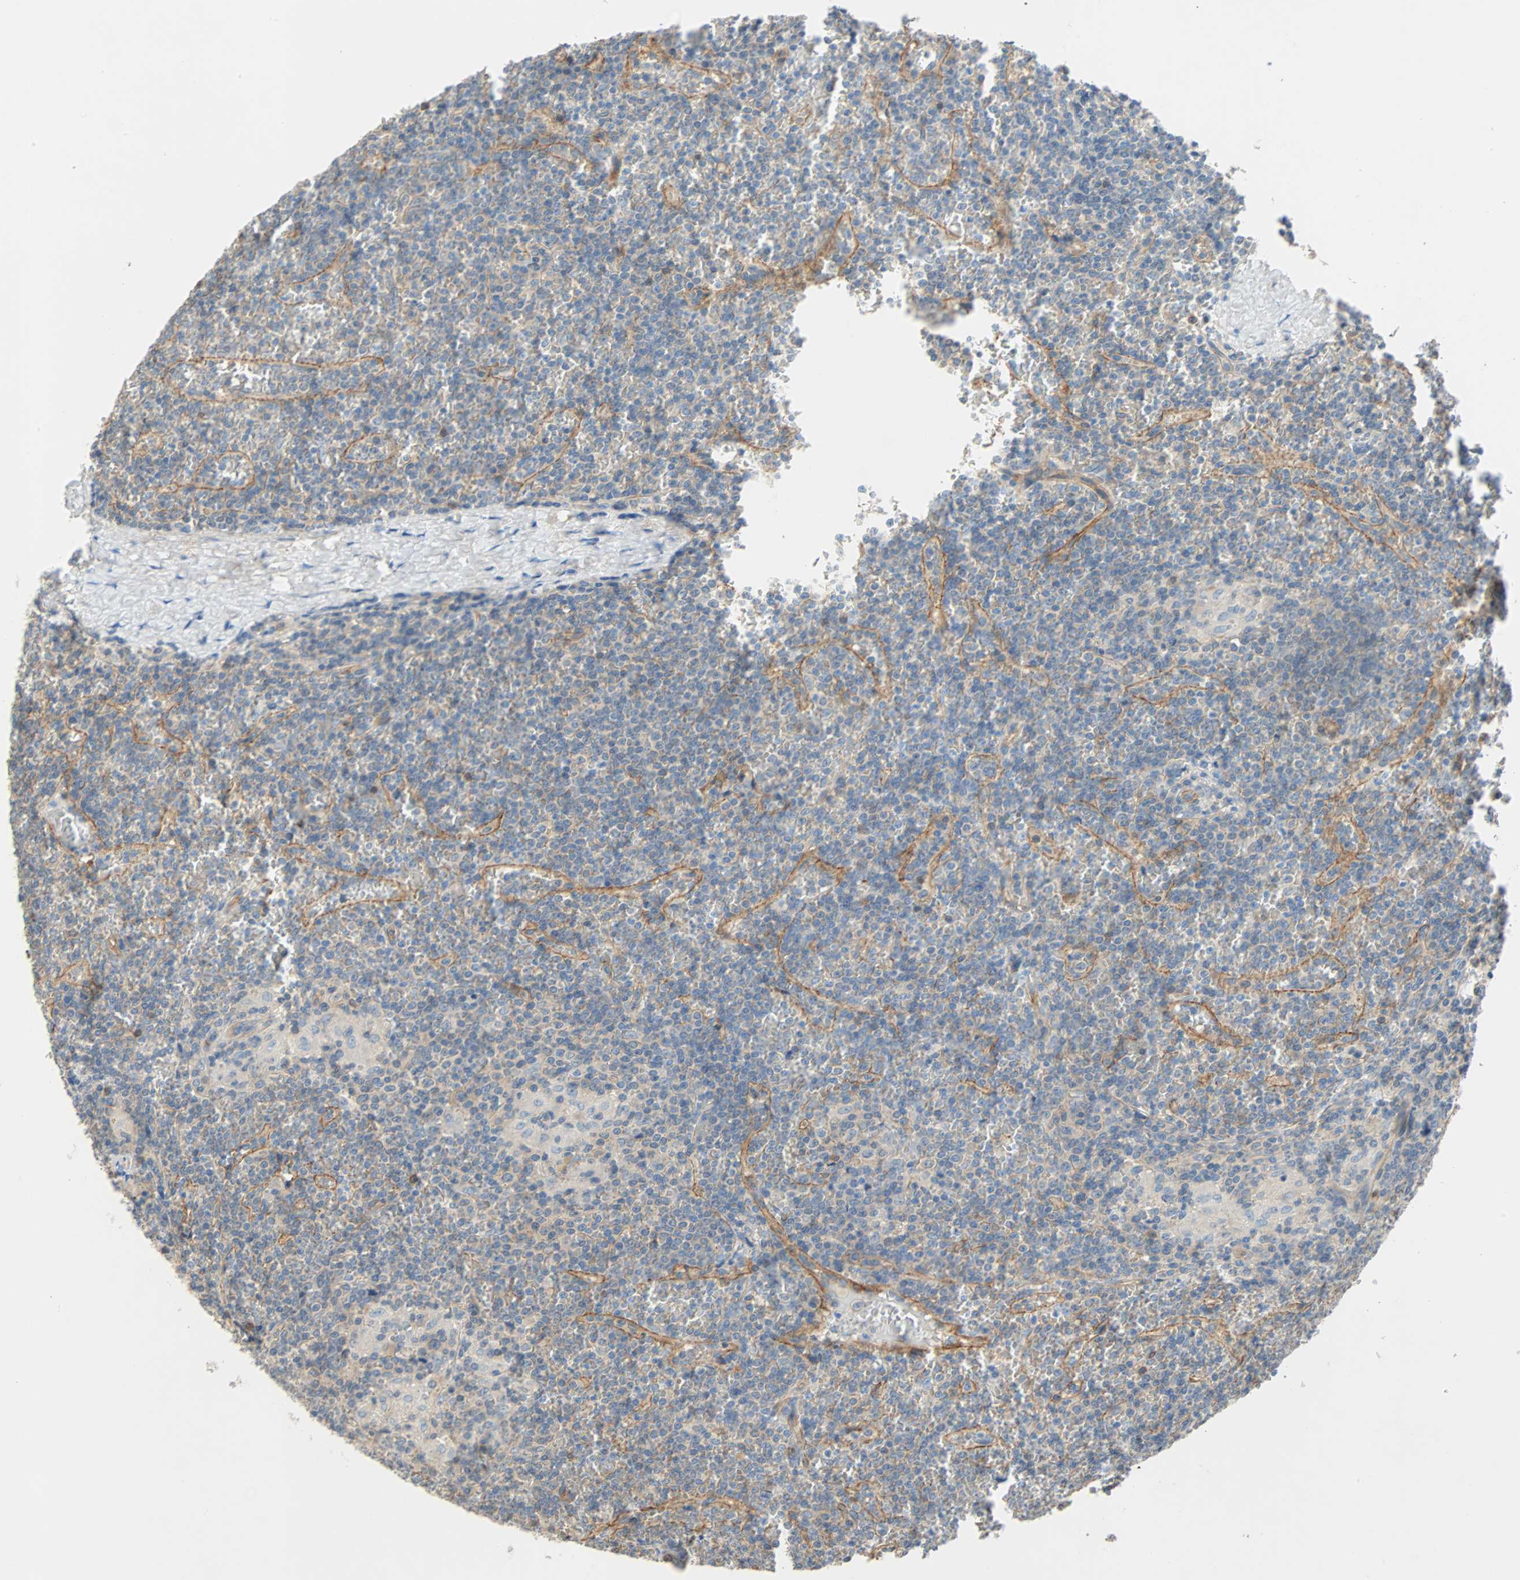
{"staining": {"intensity": "weak", "quantity": "25%-75%", "location": "cytoplasmic/membranous"}, "tissue": "lymphoma", "cell_type": "Tumor cells", "image_type": "cancer", "snomed": [{"axis": "morphology", "description": "Malignant lymphoma, non-Hodgkin's type, Low grade"}, {"axis": "topography", "description": "Spleen"}], "caption": "Tumor cells demonstrate low levels of weak cytoplasmic/membranous positivity in about 25%-75% of cells in human lymphoma. (DAB IHC with brightfield microscopy, high magnification).", "gene": "TNFRSF12A", "patient": {"sex": "female", "age": 19}}